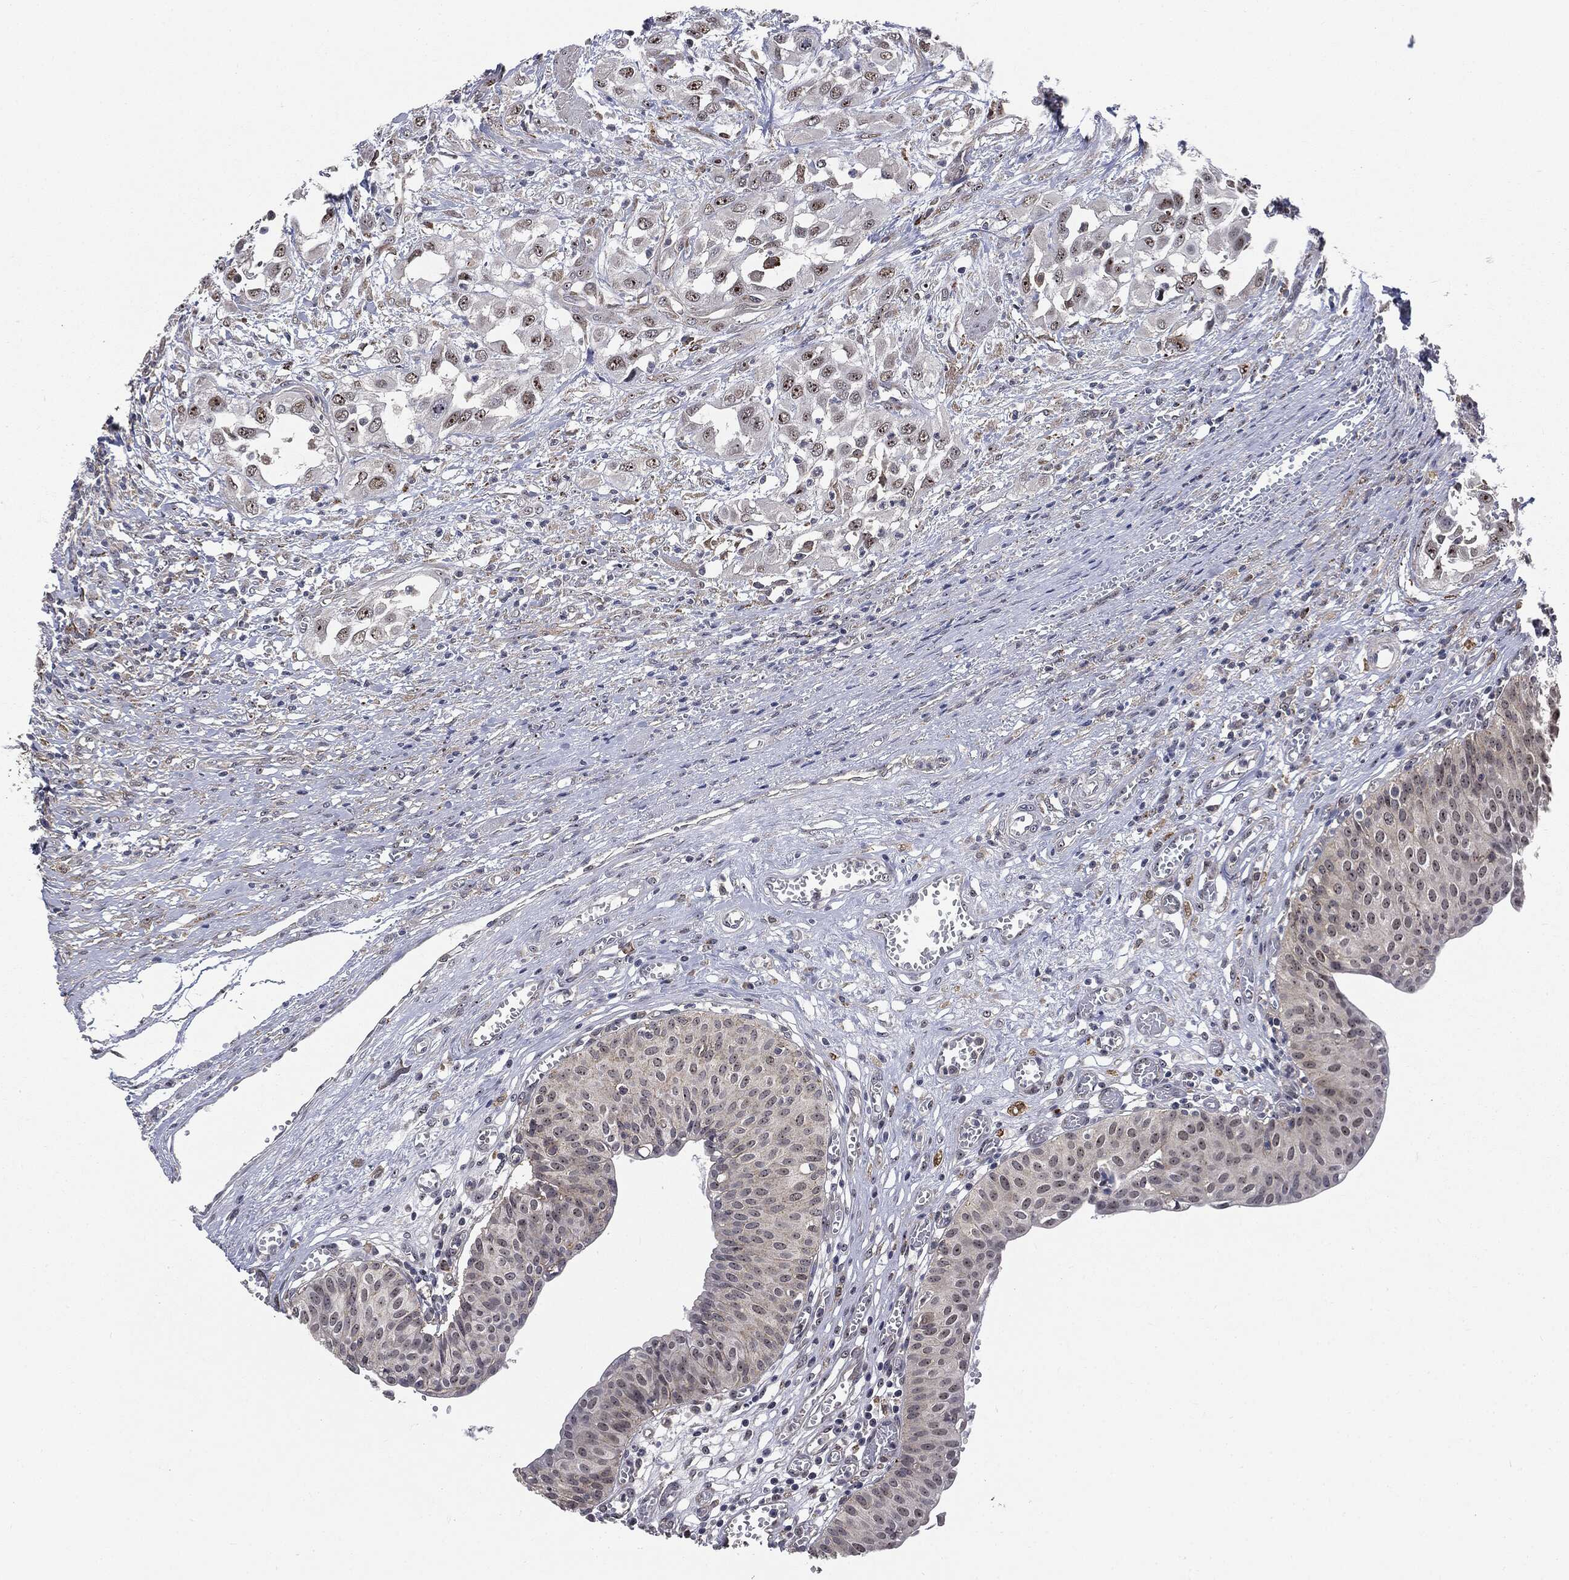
{"staining": {"intensity": "moderate", "quantity": "<25%", "location": "cytoplasmic/membranous,nuclear"}, "tissue": "urinary bladder", "cell_type": "Urothelial cells", "image_type": "normal", "snomed": [{"axis": "morphology", "description": "Normal tissue, NOS"}, {"axis": "morphology", "description": "Urothelial carcinoma, NOS"}, {"axis": "morphology", "description": "Urothelial carcinoma, High grade"}, {"axis": "topography", "description": "Urinary bladder"}], "caption": "The photomicrograph reveals immunohistochemical staining of unremarkable urinary bladder. There is moderate cytoplasmic/membranous,nuclear positivity is seen in approximately <25% of urothelial cells. (Brightfield microscopy of DAB IHC at high magnification).", "gene": "TRMT1L", "patient": {"sex": "male", "age": 57}}